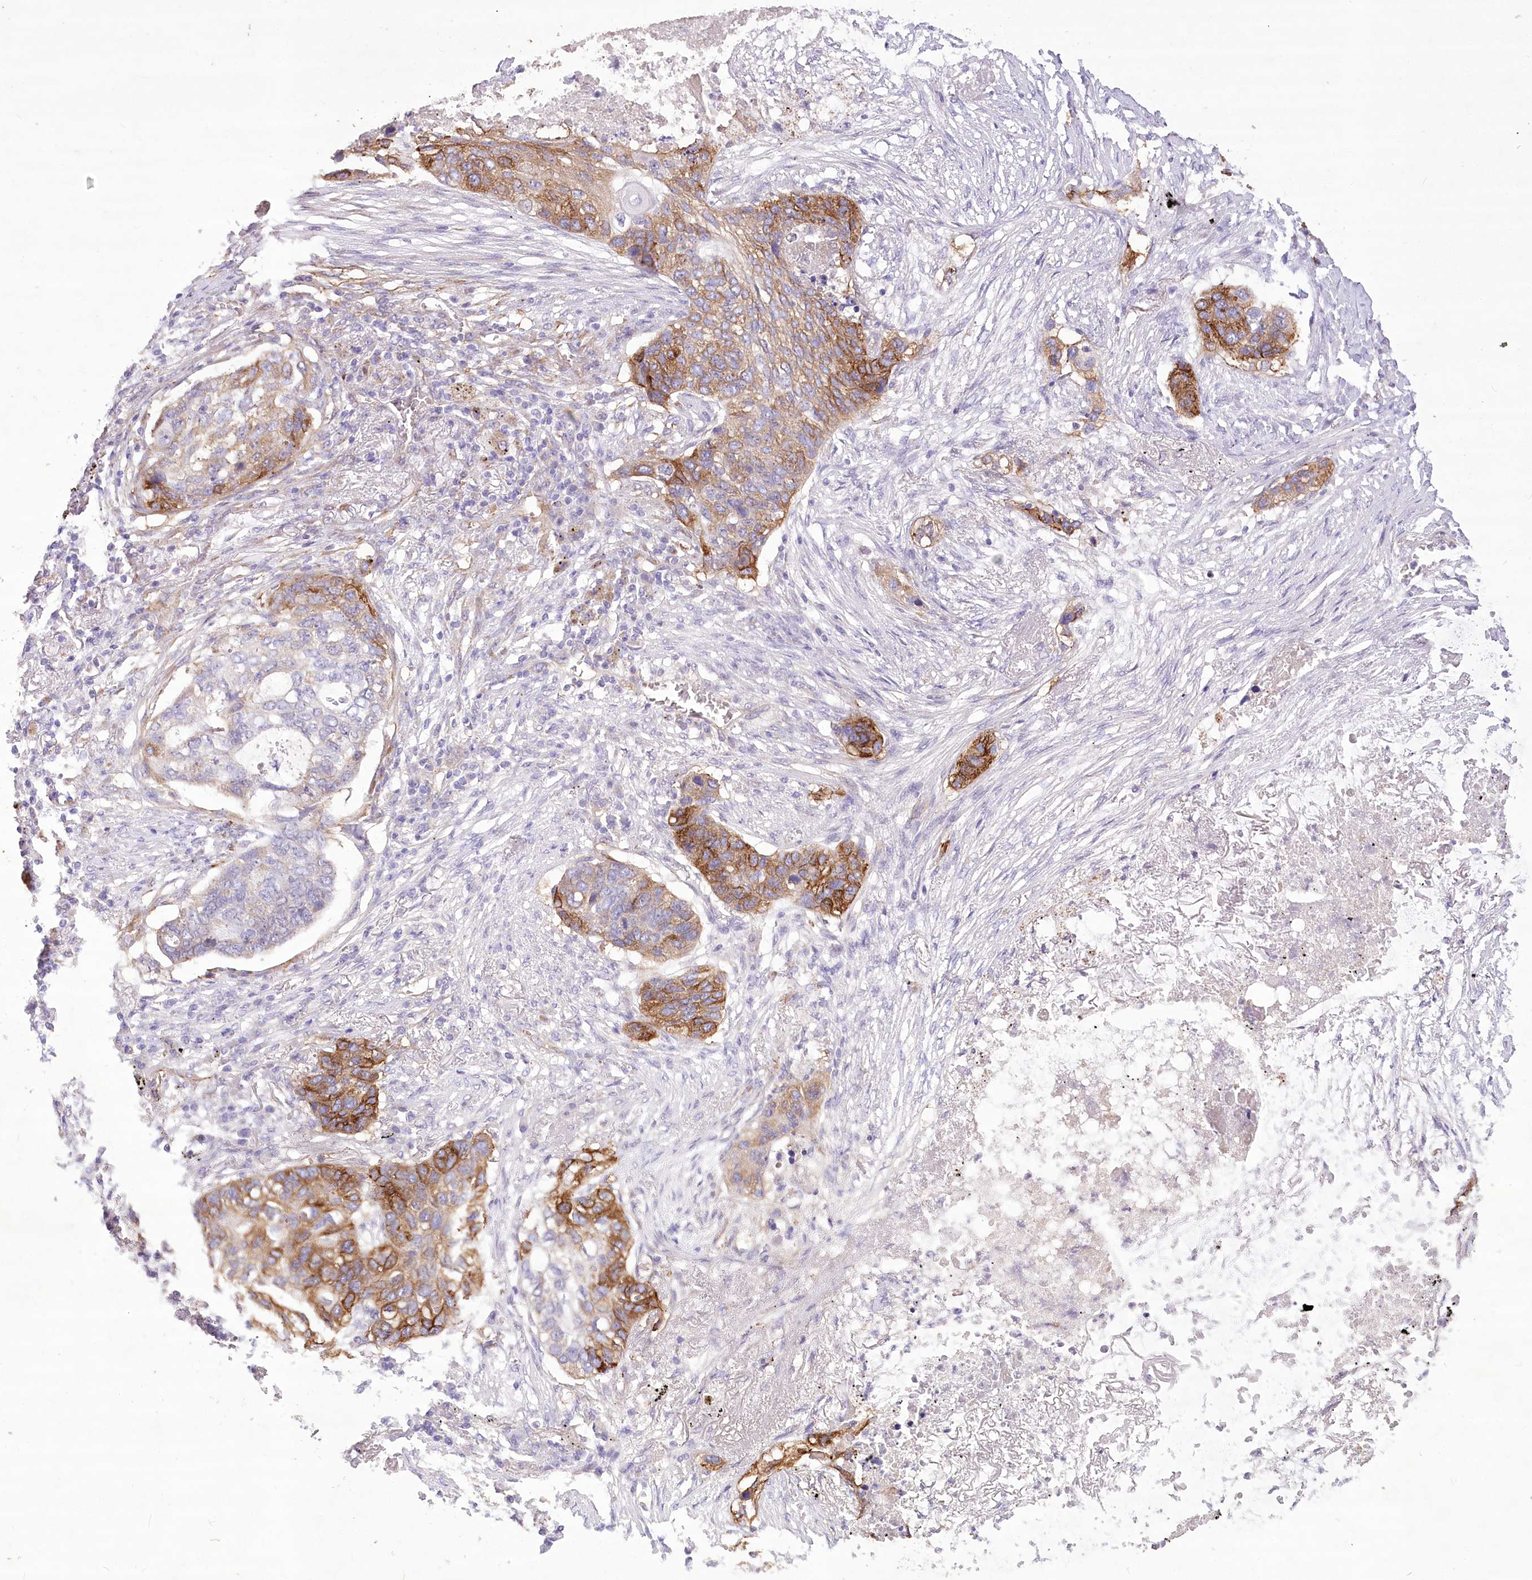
{"staining": {"intensity": "moderate", "quantity": "25%-75%", "location": "cytoplasmic/membranous"}, "tissue": "lung cancer", "cell_type": "Tumor cells", "image_type": "cancer", "snomed": [{"axis": "morphology", "description": "Squamous cell carcinoma, NOS"}, {"axis": "topography", "description": "Lung"}], "caption": "Protein analysis of lung squamous cell carcinoma tissue demonstrates moderate cytoplasmic/membranous expression in about 25%-75% of tumor cells.", "gene": "ANGPTL3", "patient": {"sex": "female", "age": 63}}